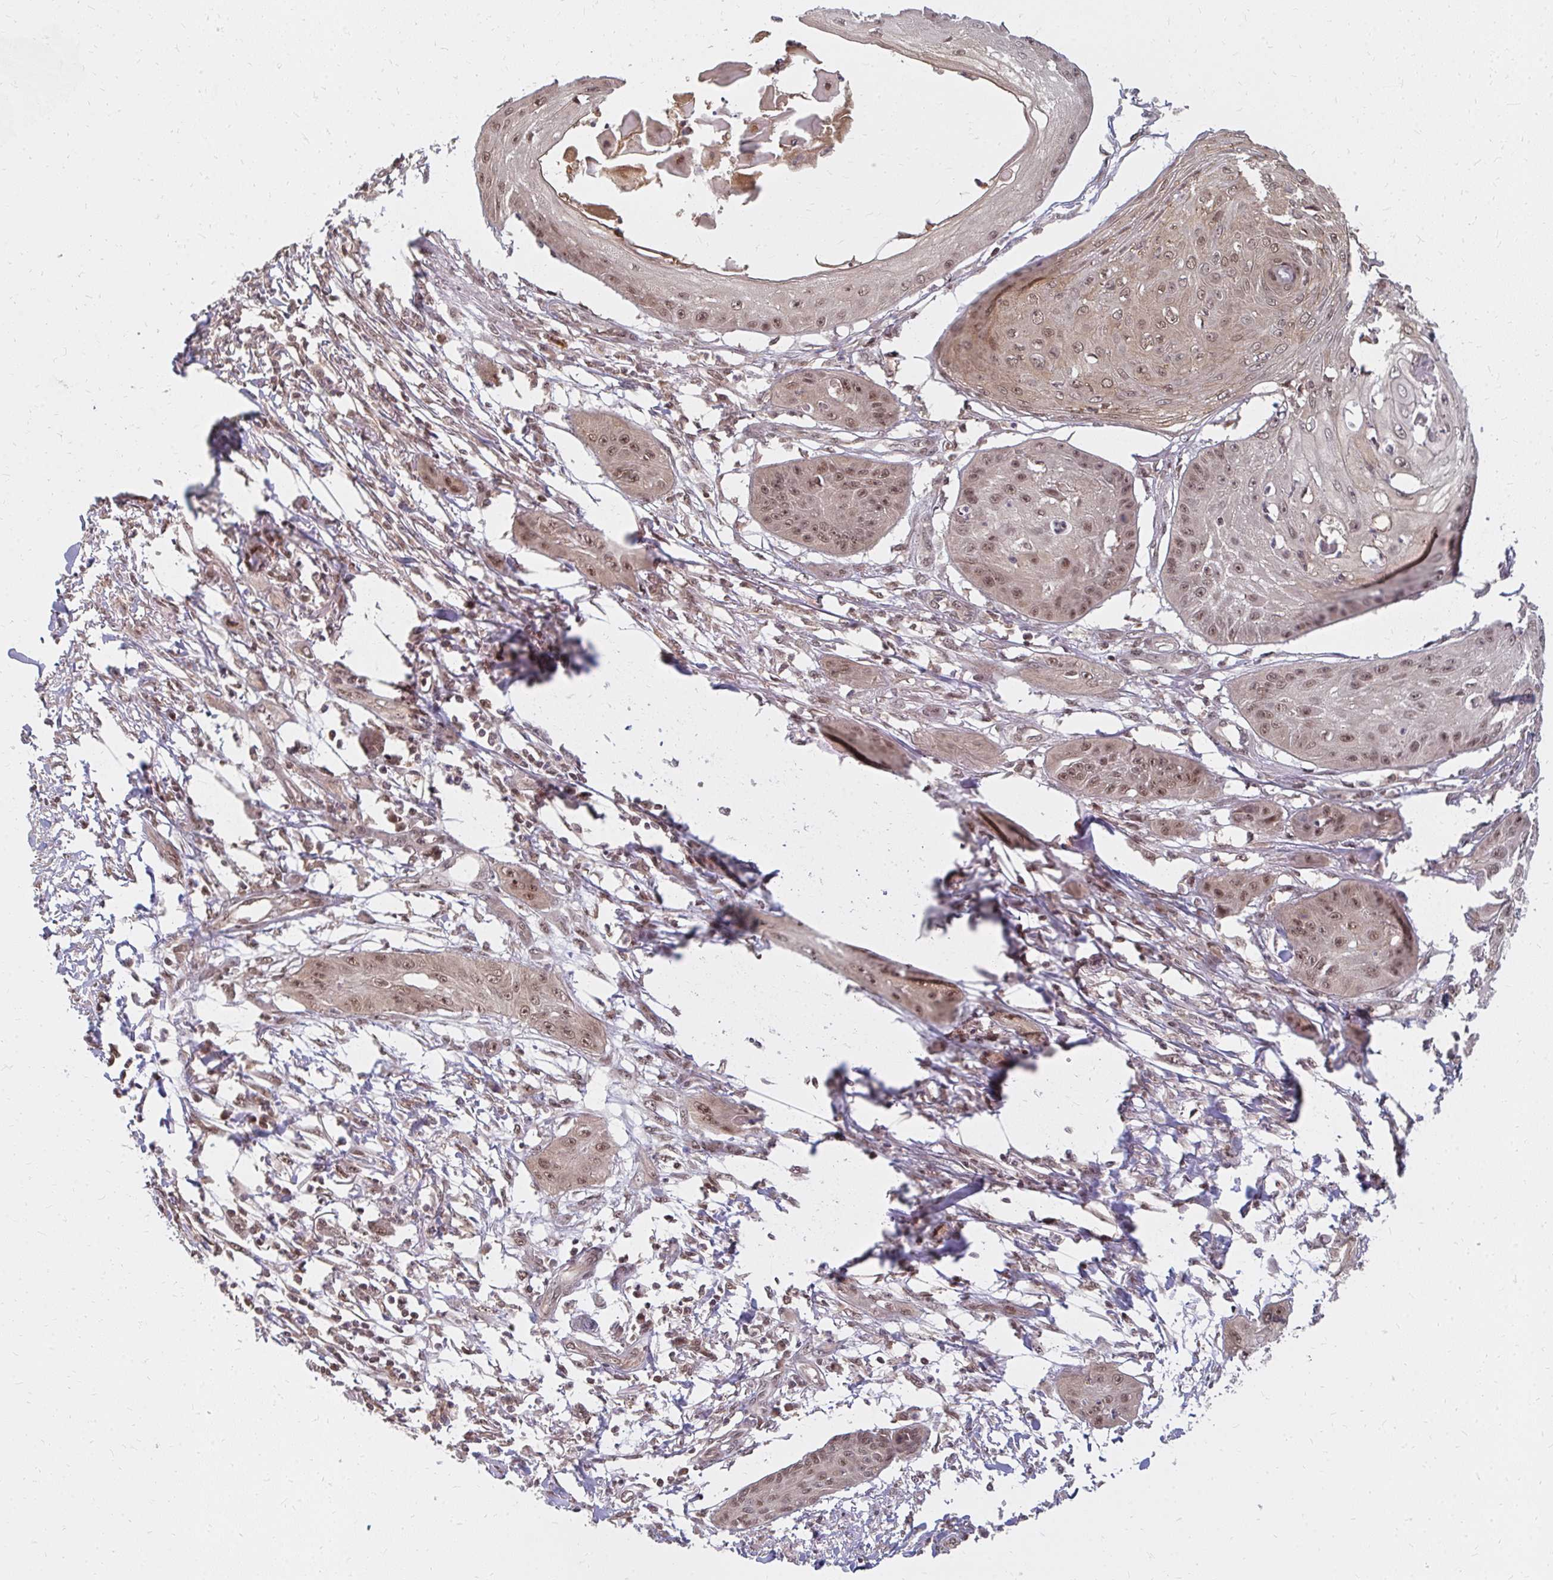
{"staining": {"intensity": "moderate", "quantity": ">75%", "location": "nuclear"}, "tissue": "skin cancer", "cell_type": "Tumor cells", "image_type": "cancer", "snomed": [{"axis": "morphology", "description": "Squamous cell carcinoma, NOS"}, {"axis": "topography", "description": "Skin"}], "caption": "About >75% of tumor cells in squamous cell carcinoma (skin) exhibit moderate nuclear protein expression as visualized by brown immunohistochemical staining.", "gene": "GTF3C6", "patient": {"sex": "male", "age": 70}}